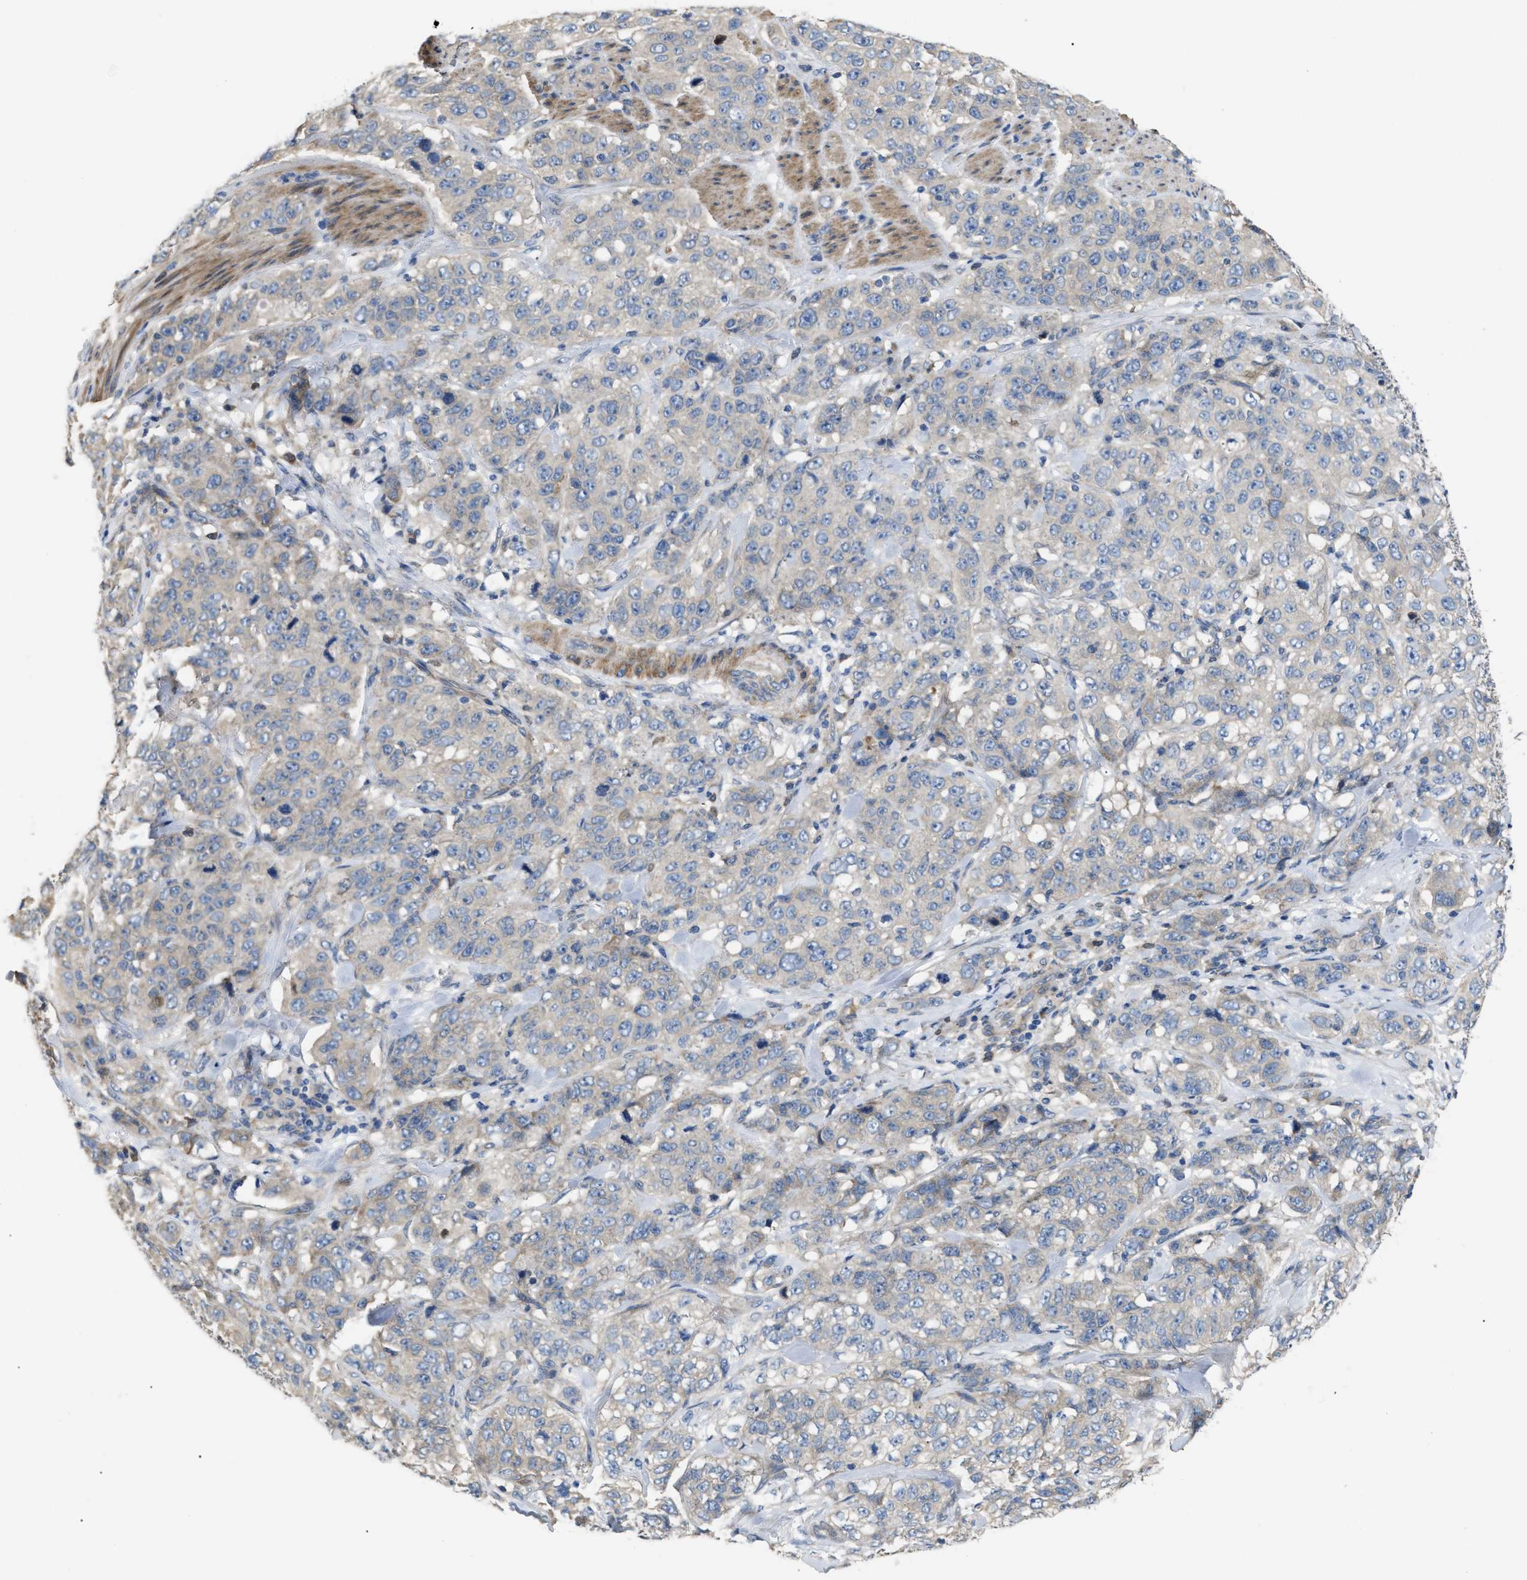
{"staining": {"intensity": "negative", "quantity": "none", "location": "none"}, "tissue": "stomach cancer", "cell_type": "Tumor cells", "image_type": "cancer", "snomed": [{"axis": "morphology", "description": "Adenocarcinoma, NOS"}, {"axis": "topography", "description": "Stomach"}], "caption": "This is an immunohistochemistry (IHC) histopathology image of human adenocarcinoma (stomach). There is no expression in tumor cells.", "gene": "DHX58", "patient": {"sex": "male", "age": 48}}